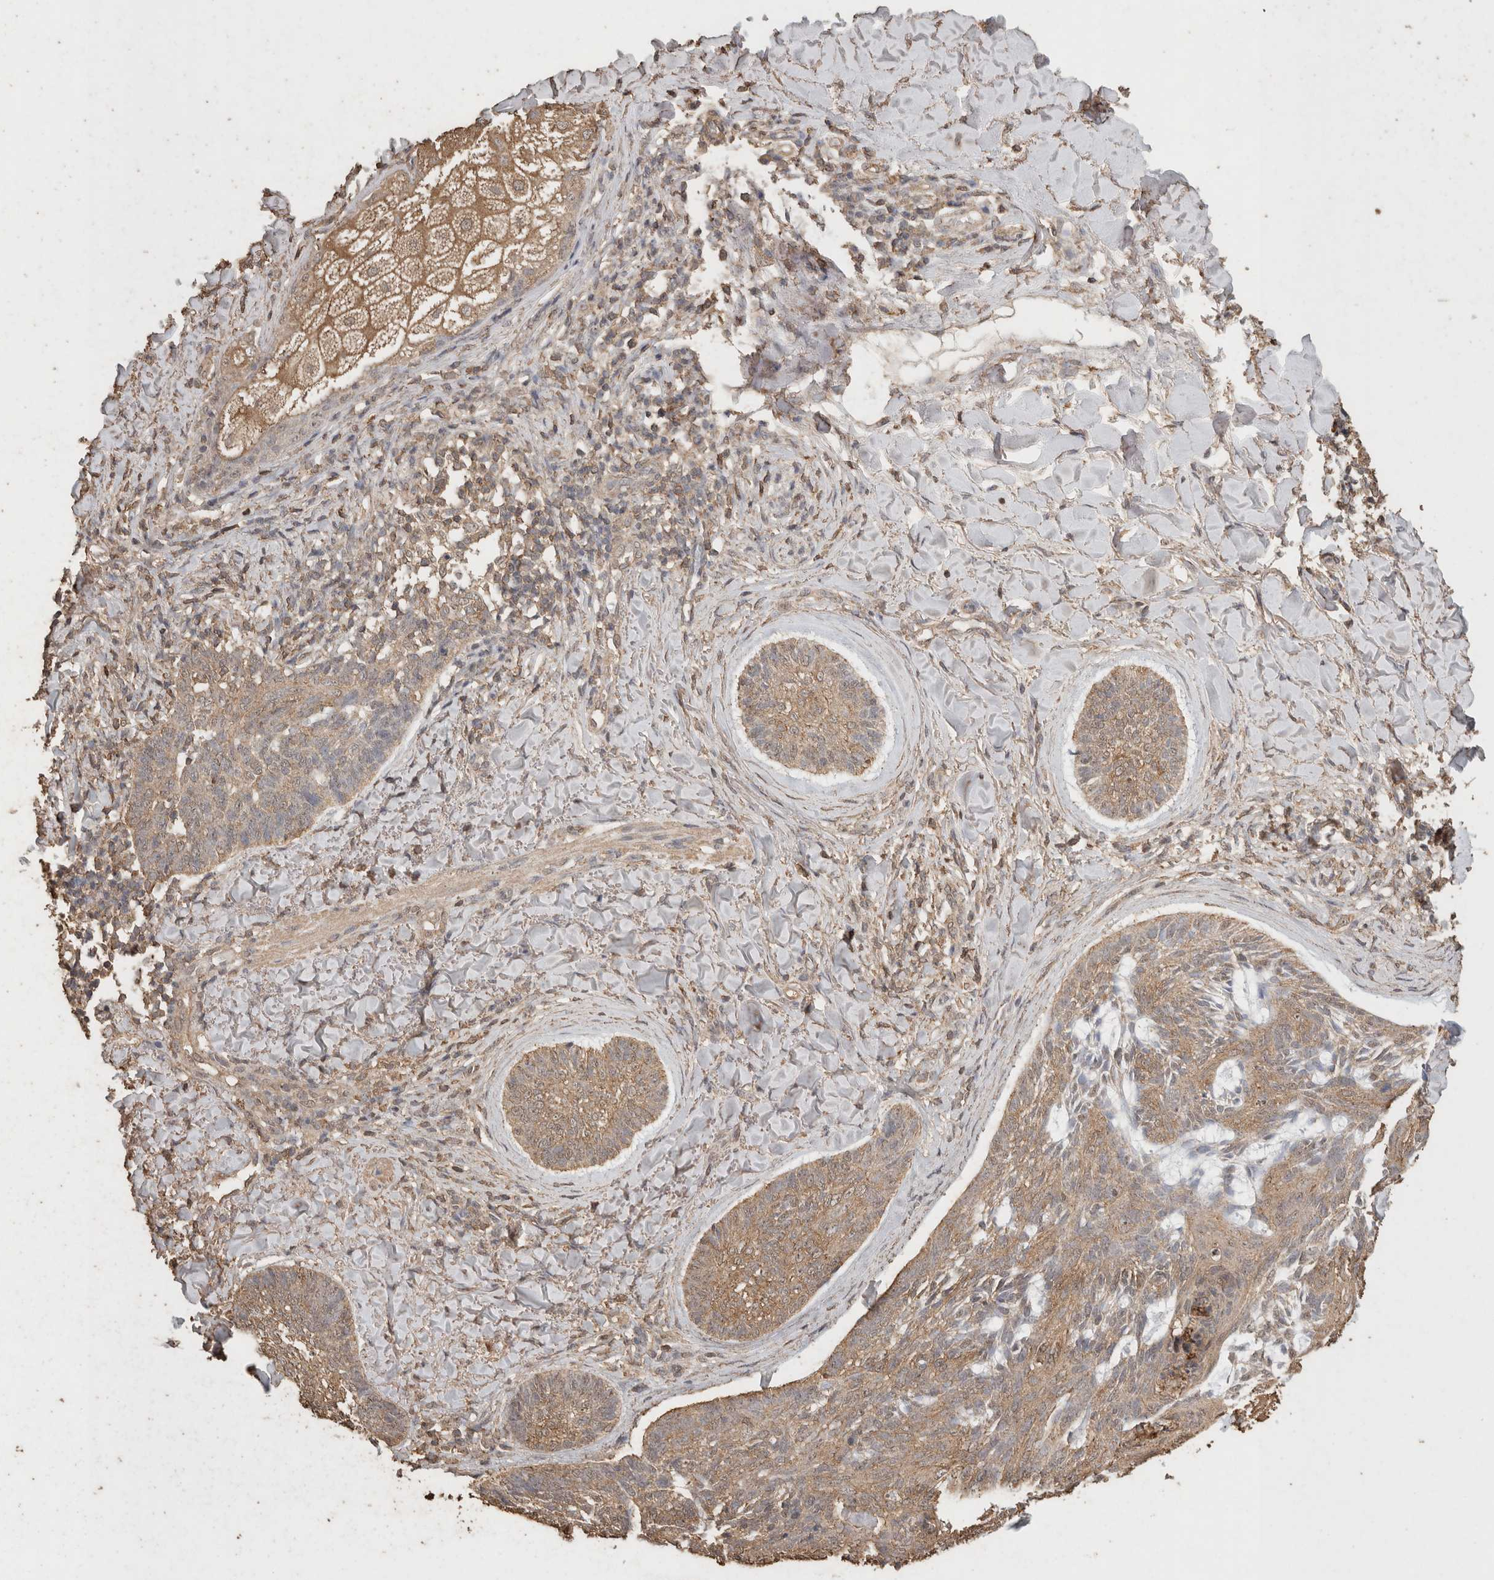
{"staining": {"intensity": "moderate", "quantity": ">75%", "location": "cytoplasmic/membranous"}, "tissue": "skin cancer", "cell_type": "Tumor cells", "image_type": "cancer", "snomed": [{"axis": "morphology", "description": "Basal cell carcinoma"}, {"axis": "topography", "description": "Skin"}], "caption": "The image shows staining of skin cancer, revealing moderate cytoplasmic/membranous protein staining (brown color) within tumor cells. The staining is performed using DAB brown chromogen to label protein expression. The nuclei are counter-stained blue using hematoxylin.", "gene": "CX3CL1", "patient": {"sex": "male", "age": 43}}